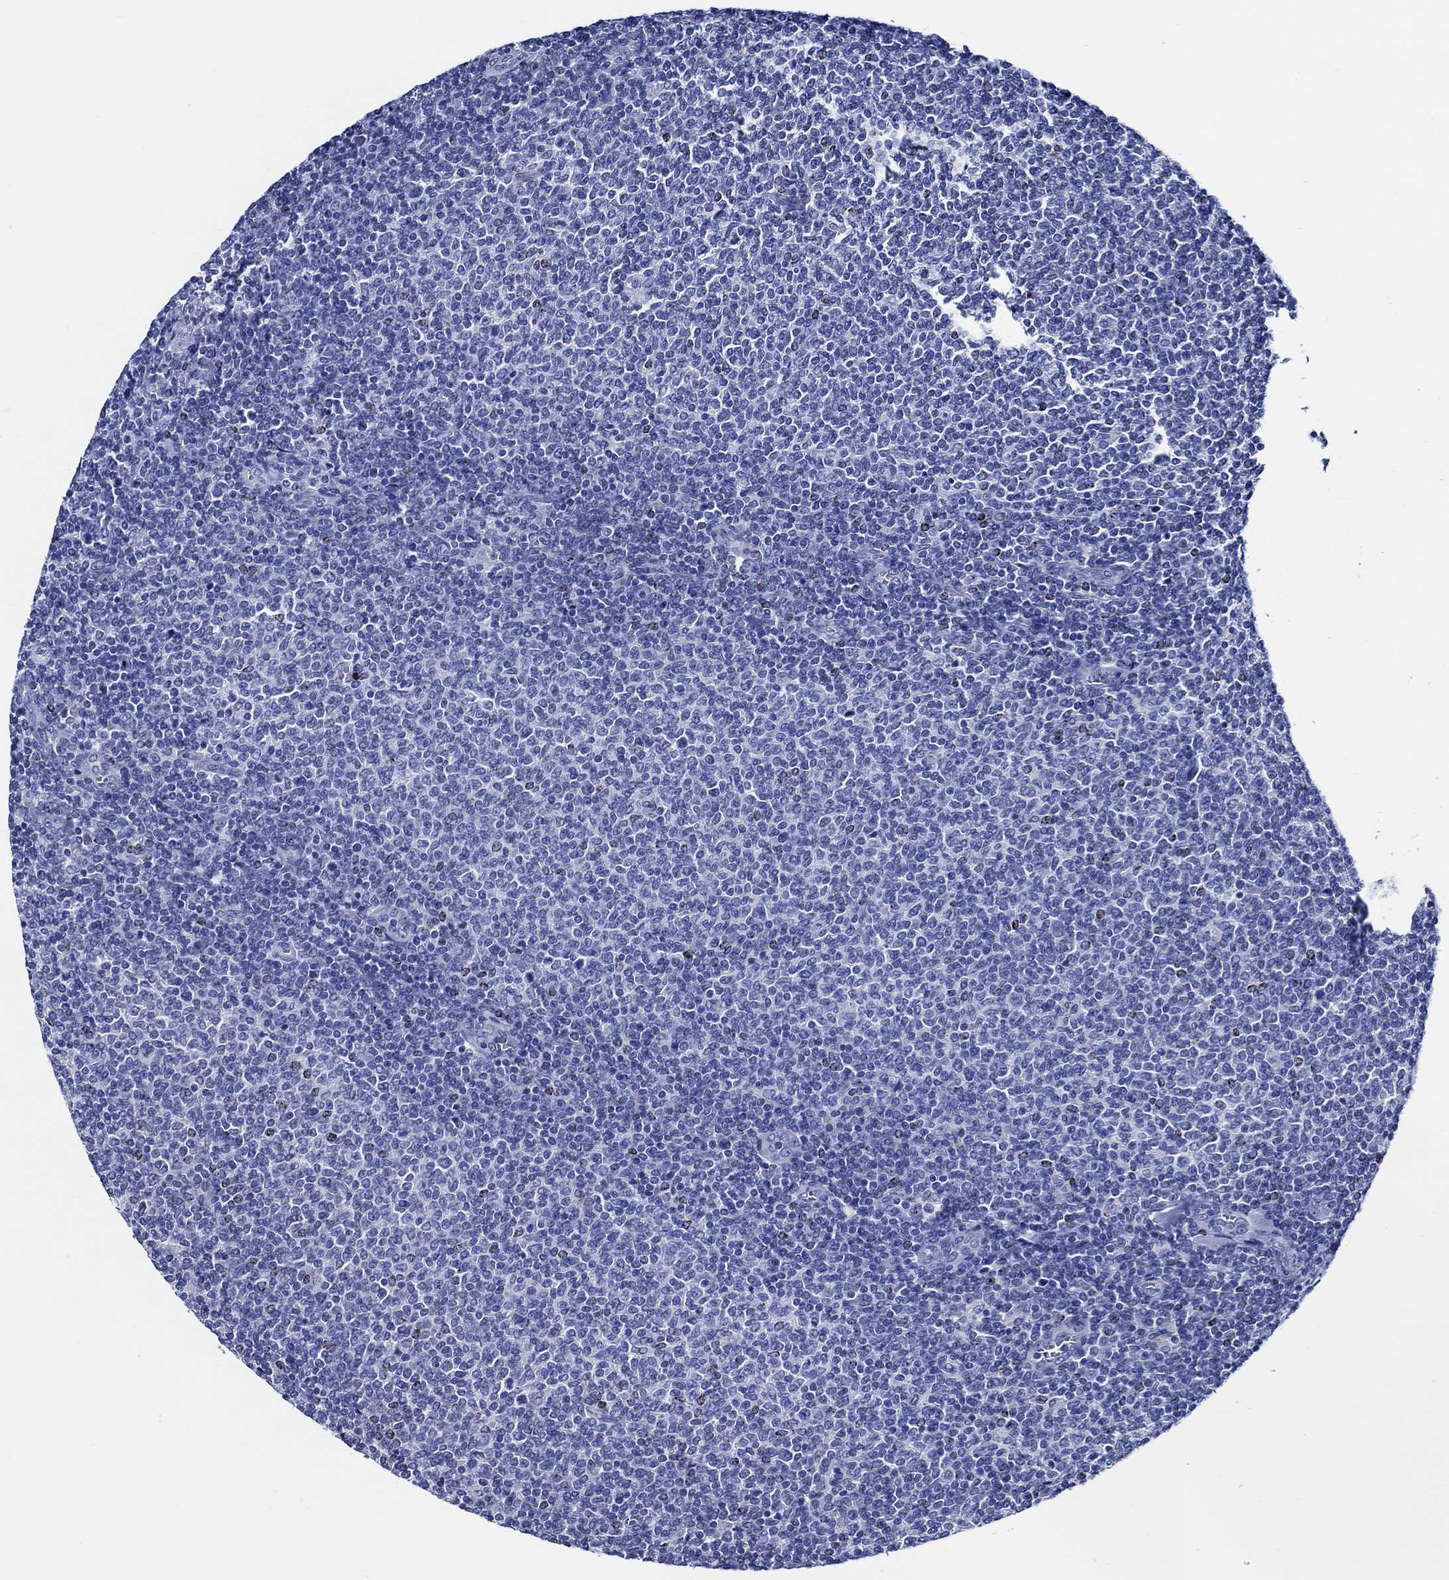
{"staining": {"intensity": "negative", "quantity": "none", "location": "none"}, "tissue": "lymphoma", "cell_type": "Tumor cells", "image_type": "cancer", "snomed": [{"axis": "morphology", "description": "Malignant lymphoma, non-Hodgkin's type, Low grade"}, {"axis": "topography", "description": "Lymph node"}], "caption": "Image shows no significant protein expression in tumor cells of malignant lymphoma, non-Hodgkin's type (low-grade).", "gene": "WDR62", "patient": {"sex": "male", "age": 52}}